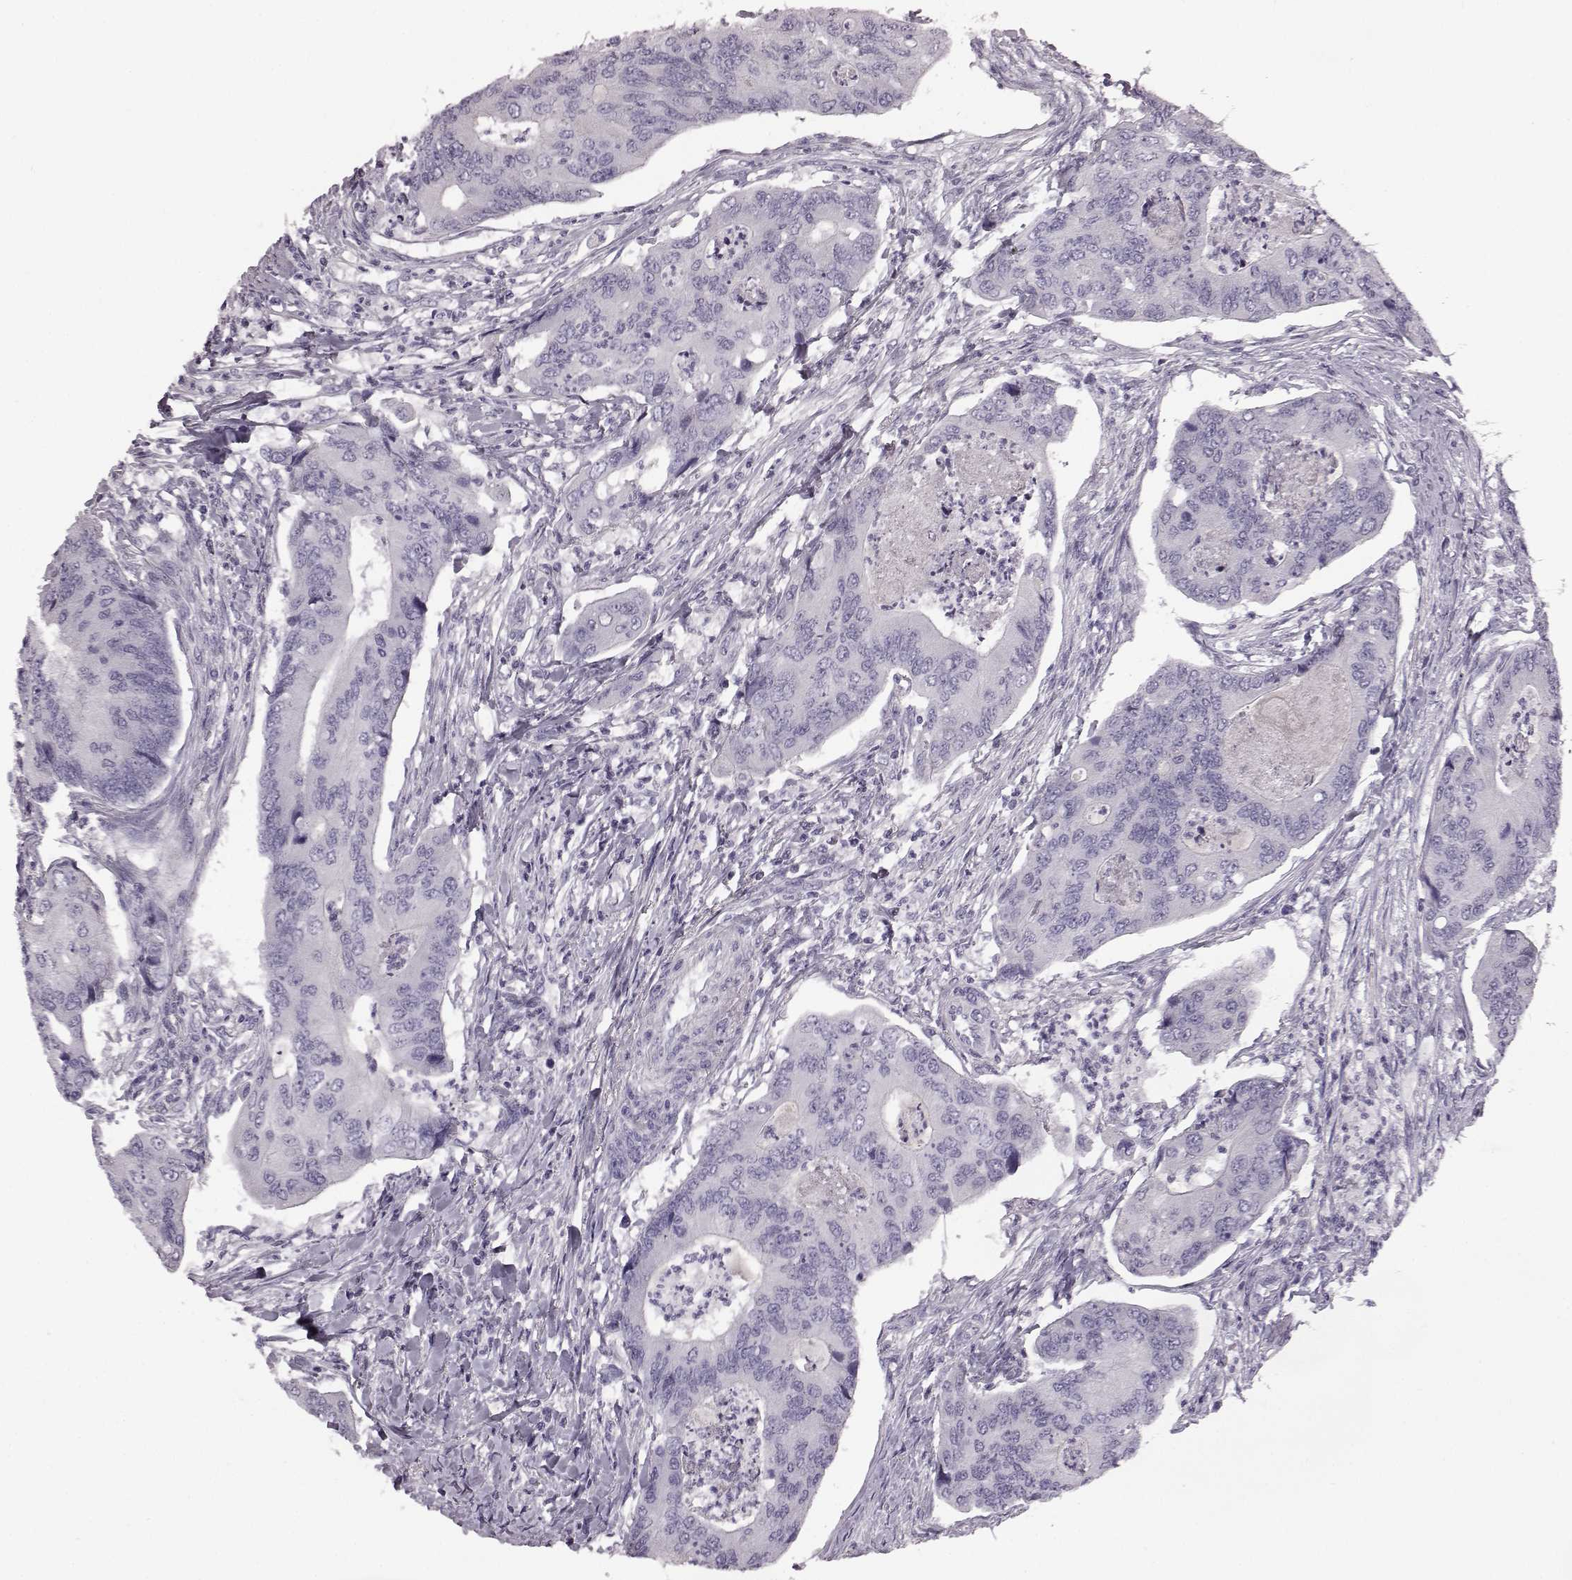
{"staining": {"intensity": "negative", "quantity": "none", "location": "none"}, "tissue": "colorectal cancer", "cell_type": "Tumor cells", "image_type": "cancer", "snomed": [{"axis": "morphology", "description": "Adenocarcinoma, NOS"}, {"axis": "topography", "description": "Colon"}], "caption": "A histopathology image of colorectal cancer (adenocarcinoma) stained for a protein shows no brown staining in tumor cells.", "gene": "ODAD4", "patient": {"sex": "female", "age": 67}}